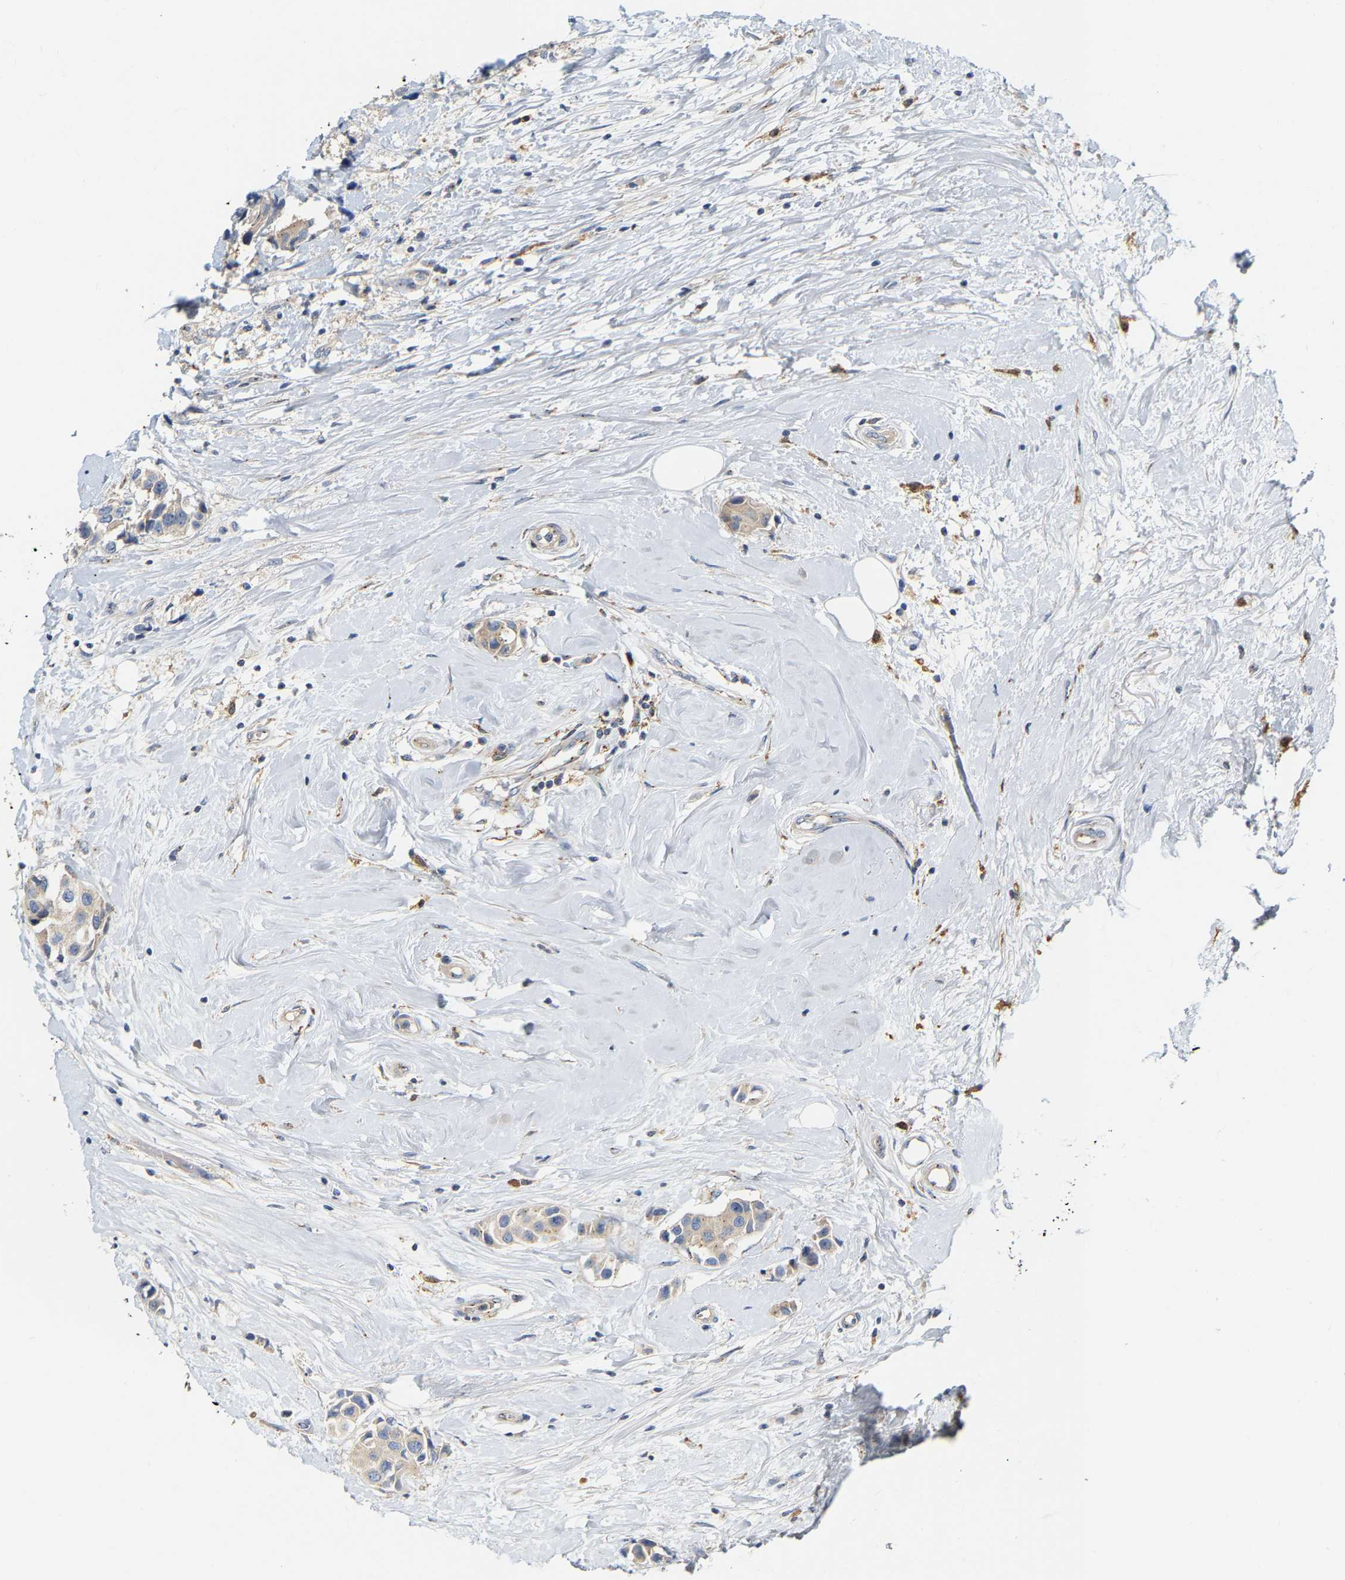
{"staining": {"intensity": "weak", "quantity": ">75%", "location": "cytoplasmic/membranous"}, "tissue": "breast cancer", "cell_type": "Tumor cells", "image_type": "cancer", "snomed": [{"axis": "morphology", "description": "Normal tissue, NOS"}, {"axis": "morphology", "description": "Duct carcinoma"}, {"axis": "topography", "description": "Breast"}], "caption": "A brown stain shows weak cytoplasmic/membranous positivity of a protein in breast cancer tumor cells.", "gene": "PCNT", "patient": {"sex": "female", "age": 39}}